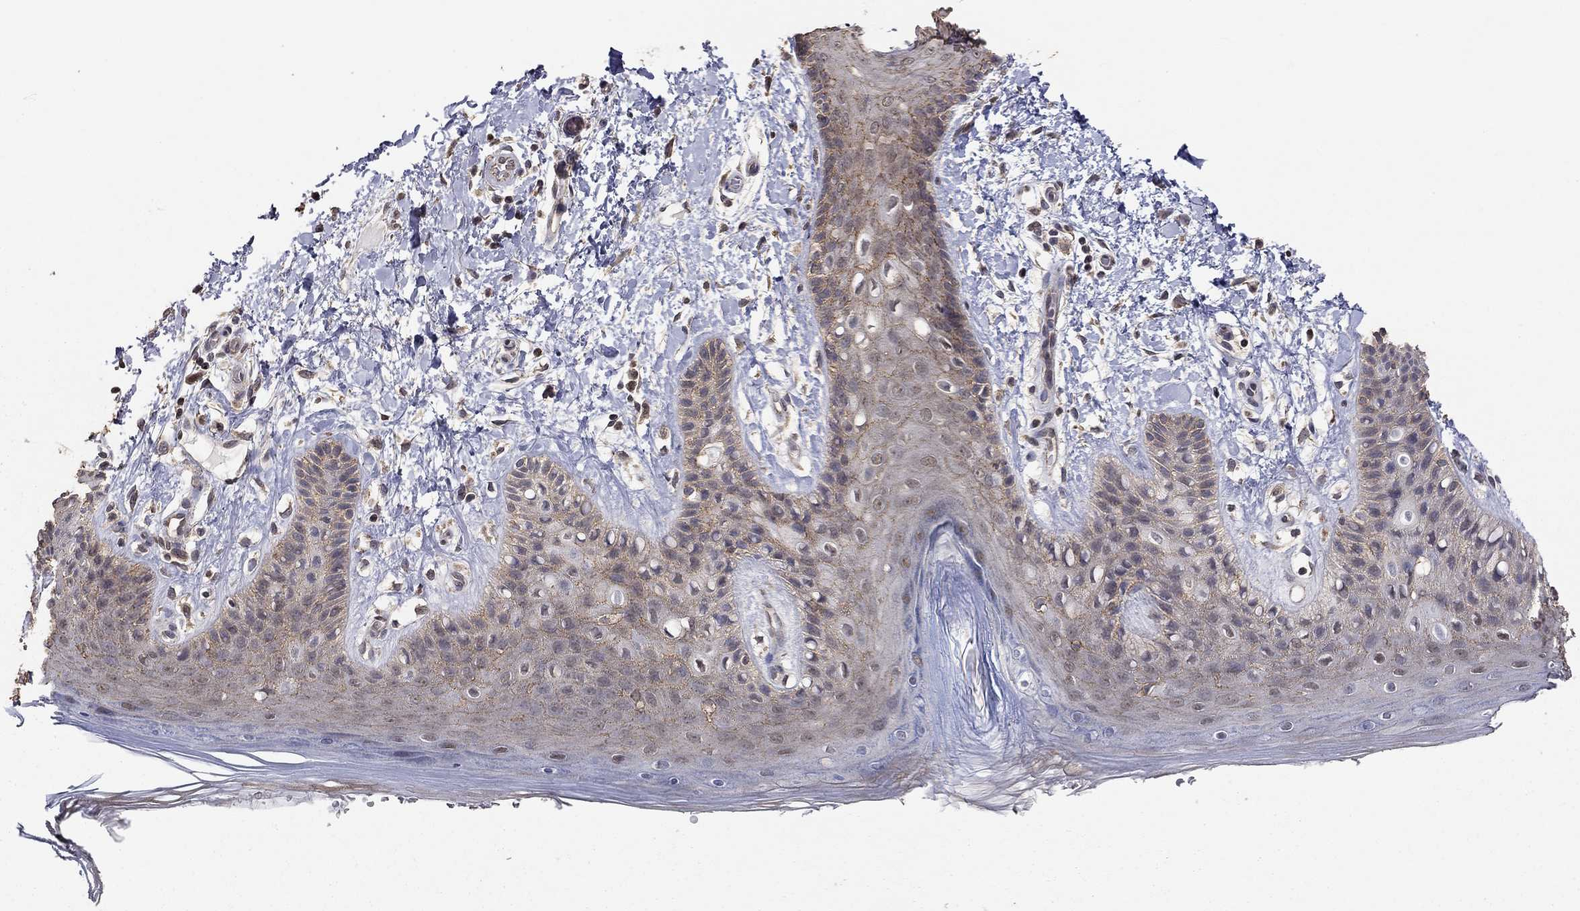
{"staining": {"intensity": "weak", "quantity": "25%-75%", "location": "cytoplasmic/membranous"}, "tissue": "skin", "cell_type": "Epidermal cells", "image_type": "normal", "snomed": [{"axis": "morphology", "description": "Normal tissue, NOS"}, {"axis": "topography", "description": "Anal"}], "caption": "Unremarkable skin was stained to show a protein in brown. There is low levels of weak cytoplasmic/membranous positivity in about 25%-75% of epidermal cells. The protein is stained brown, and the nuclei are stained in blue (DAB IHC with brightfield microscopy, high magnification).", "gene": "ANKRA2", "patient": {"sex": "male", "age": 36}}